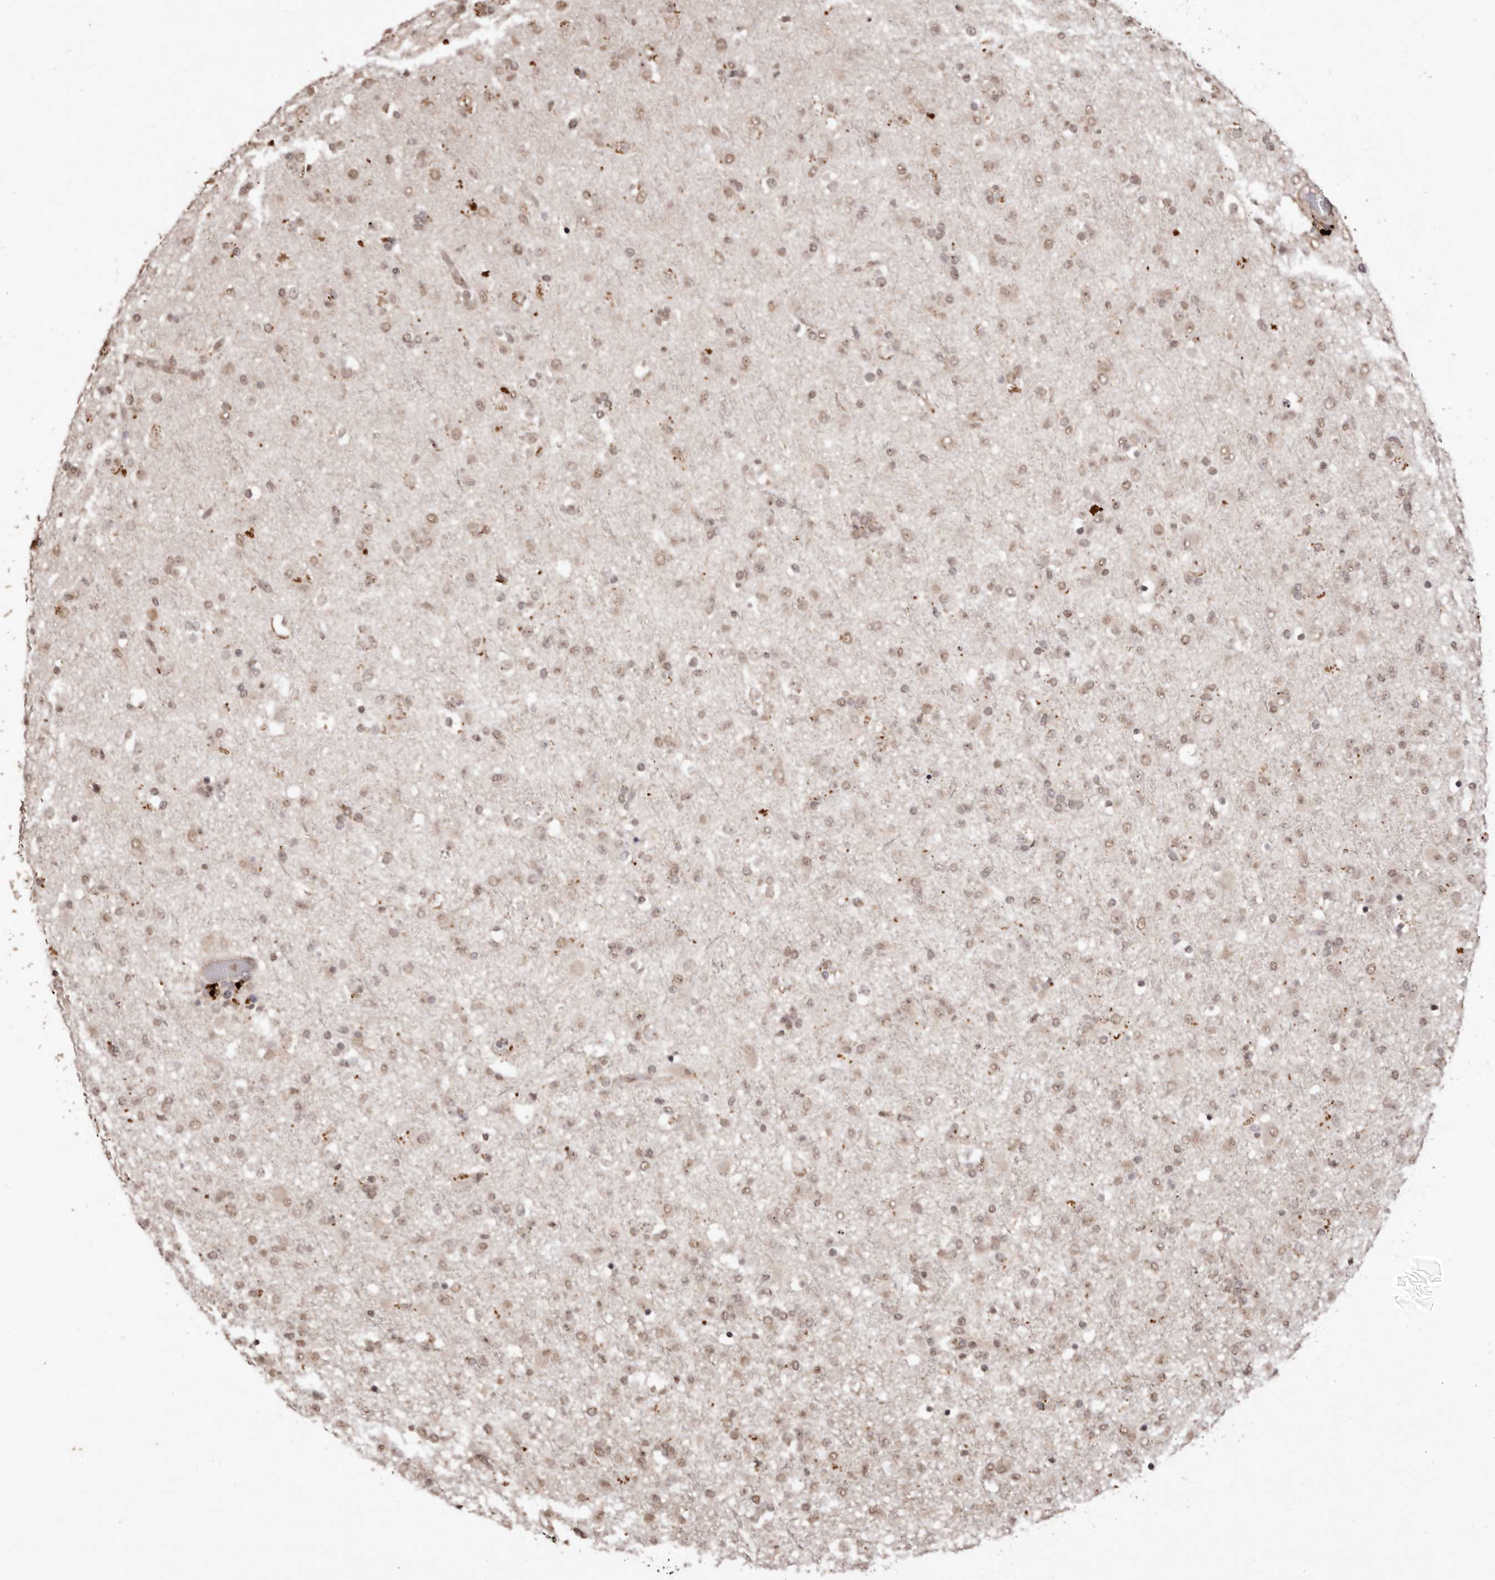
{"staining": {"intensity": "moderate", "quantity": "25%-75%", "location": "cytoplasmic/membranous,nuclear"}, "tissue": "glioma", "cell_type": "Tumor cells", "image_type": "cancer", "snomed": [{"axis": "morphology", "description": "Glioma, malignant, Low grade"}, {"axis": "topography", "description": "Brain"}], "caption": "Malignant glioma (low-grade) tissue exhibits moderate cytoplasmic/membranous and nuclear positivity in about 25%-75% of tumor cells, visualized by immunohistochemistry. The staining is performed using DAB (3,3'-diaminobenzidine) brown chromogen to label protein expression. The nuclei are counter-stained blue using hematoxylin.", "gene": "NOTCH1", "patient": {"sex": "male", "age": 65}}